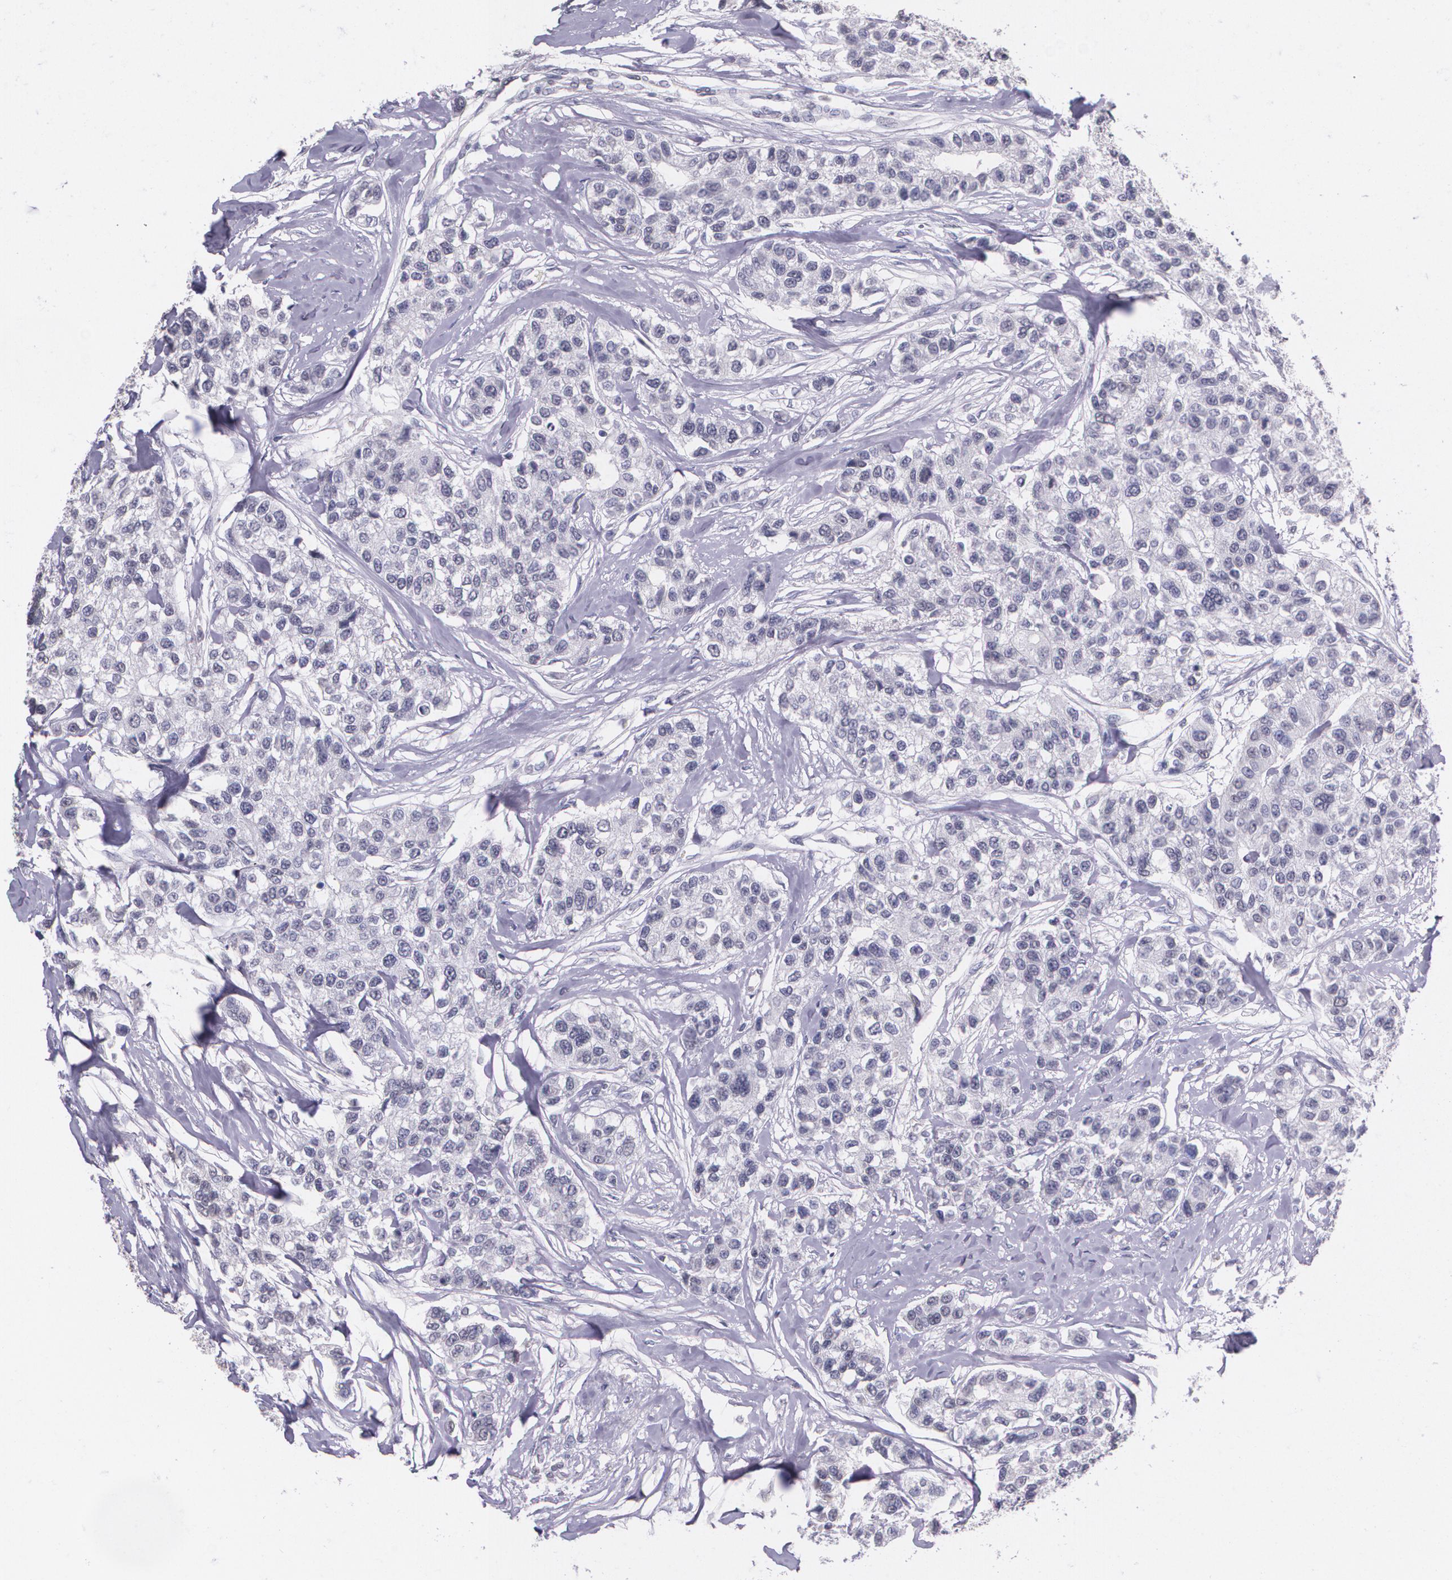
{"staining": {"intensity": "negative", "quantity": "none", "location": "none"}, "tissue": "breast cancer", "cell_type": "Tumor cells", "image_type": "cancer", "snomed": [{"axis": "morphology", "description": "Duct carcinoma"}, {"axis": "topography", "description": "Breast"}], "caption": "An immunohistochemistry image of breast intraductal carcinoma is shown. There is no staining in tumor cells of breast intraductal carcinoma. Brightfield microscopy of immunohistochemistry stained with DAB (3,3'-diaminobenzidine) (brown) and hematoxylin (blue), captured at high magnification.", "gene": "RTN1", "patient": {"sex": "female", "age": 51}}